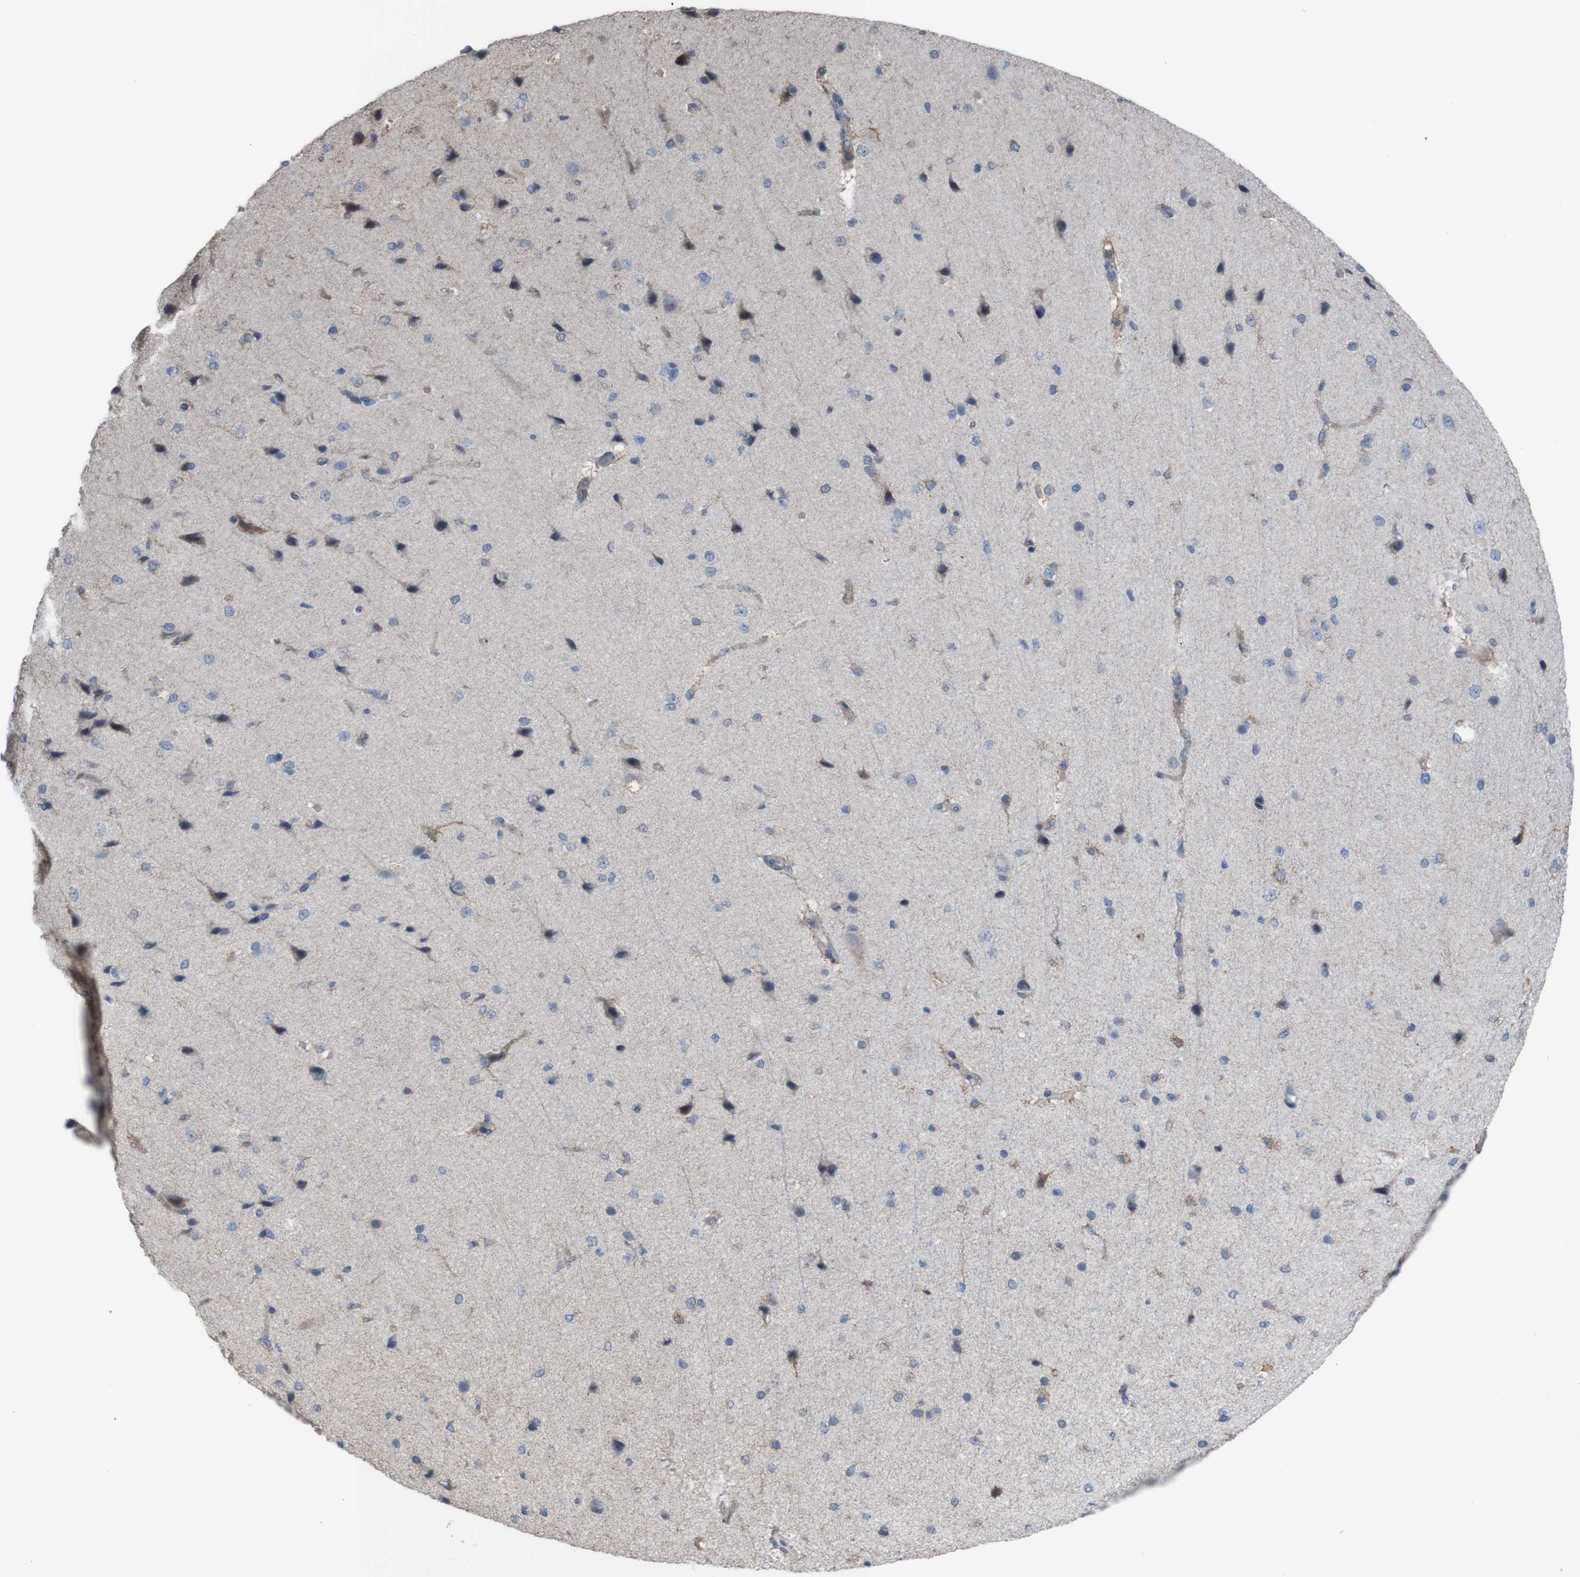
{"staining": {"intensity": "moderate", "quantity": "<25%", "location": "cytoplasmic/membranous"}, "tissue": "cerebral cortex", "cell_type": "Endothelial cells", "image_type": "normal", "snomed": [{"axis": "morphology", "description": "Normal tissue, NOS"}, {"axis": "morphology", "description": "Developmental malformation"}, {"axis": "topography", "description": "Cerebral cortex"}], "caption": "Protein expression analysis of unremarkable cerebral cortex demonstrates moderate cytoplasmic/membranous expression in about <25% of endothelial cells. (DAB (3,3'-diaminobenzidine) IHC with brightfield microscopy, high magnification).", "gene": "PTPRR", "patient": {"sex": "female", "age": 30}}